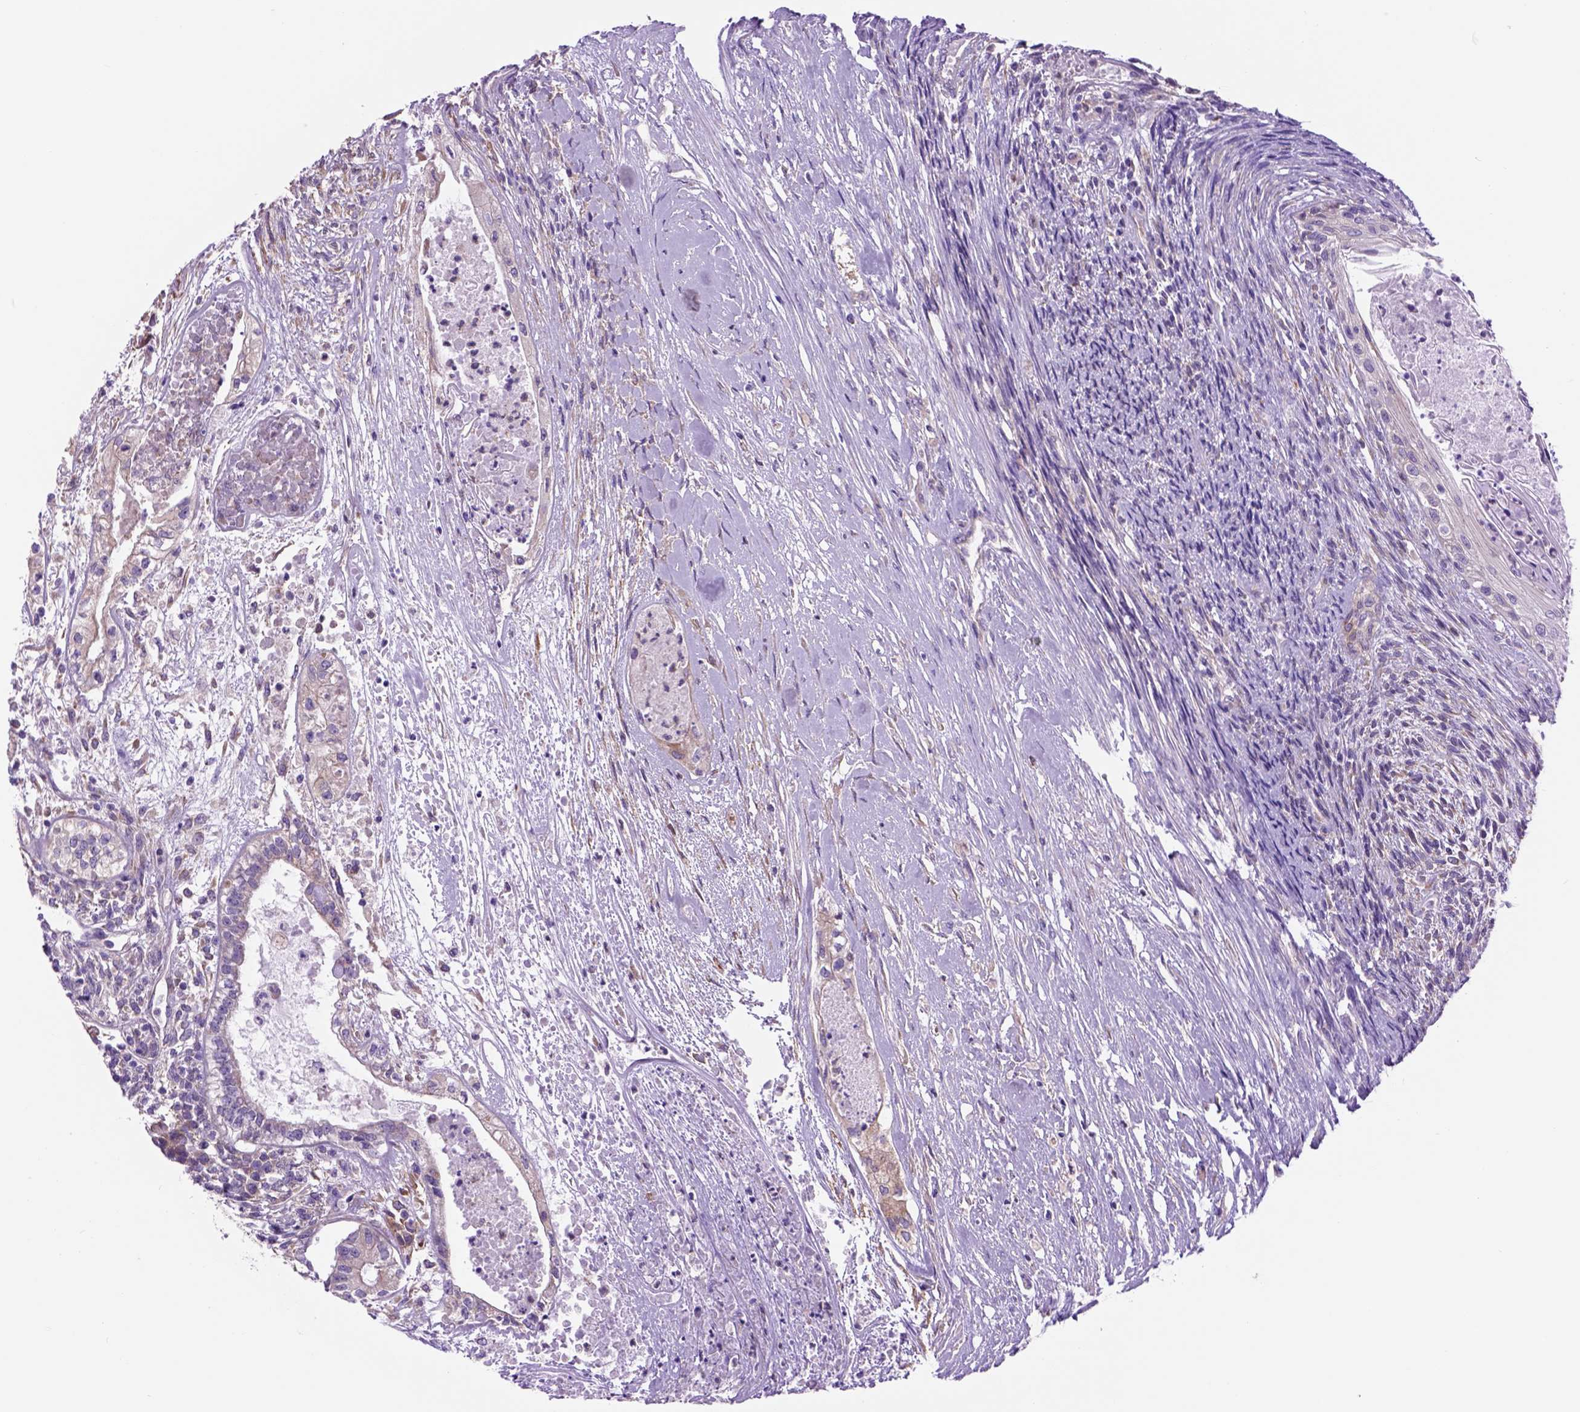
{"staining": {"intensity": "negative", "quantity": "none", "location": "none"}, "tissue": "testis cancer", "cell_type": "Tumor cells", "image_type": "cancer", "snomed": [{"axis": "morphology", "description": "Carcinoma, Embryonal, NOS"}, {"axis": "topography", "description": "Testis"}], "caption": "The image reveals no staining of tumor cells in embryonal carcinoma (testis).", "gene": "PIAS3", "patient": {"sex": "male", "age": 37}}